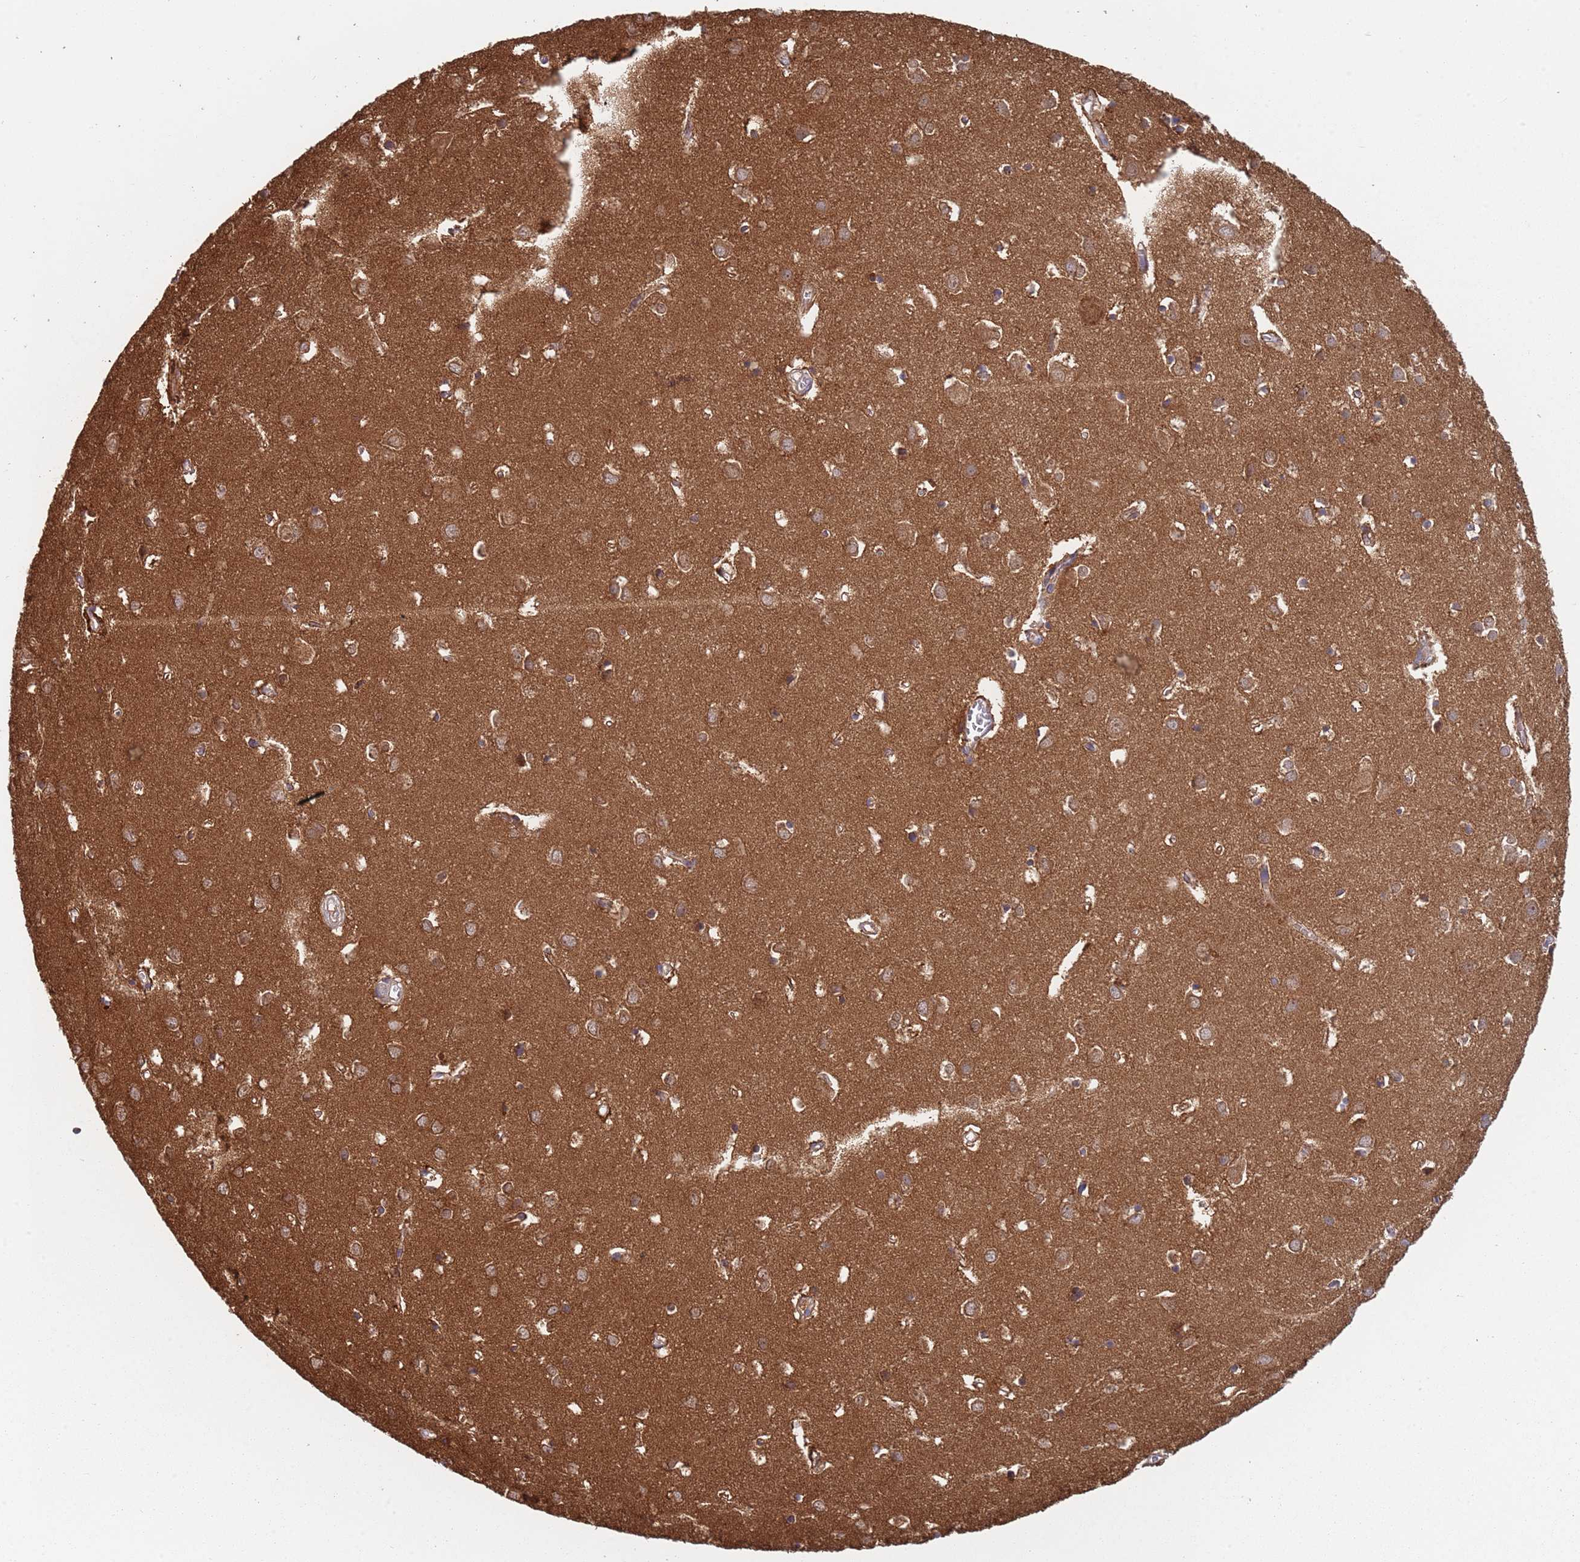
{"staining": {"intensity": "negative", "quantity": "none", "location": "none"}, "tissue": "cerebral cortex", "cell_type": "Endothelial cells", "image_type": "normal", "snomed": [{"axis": "morphology", "description": "Normal tissue, NOS"}, {"axis": "topography", "description": "Cerebral cortex"}], "caption": "DAB (3,3'-diaminobenzidine) immunohistochemical staining of benign cerebral cortex shows no significant positivity in endothelial cells.", "gene": "GDI1", "patient": {"sex": "female", "age": 64}}